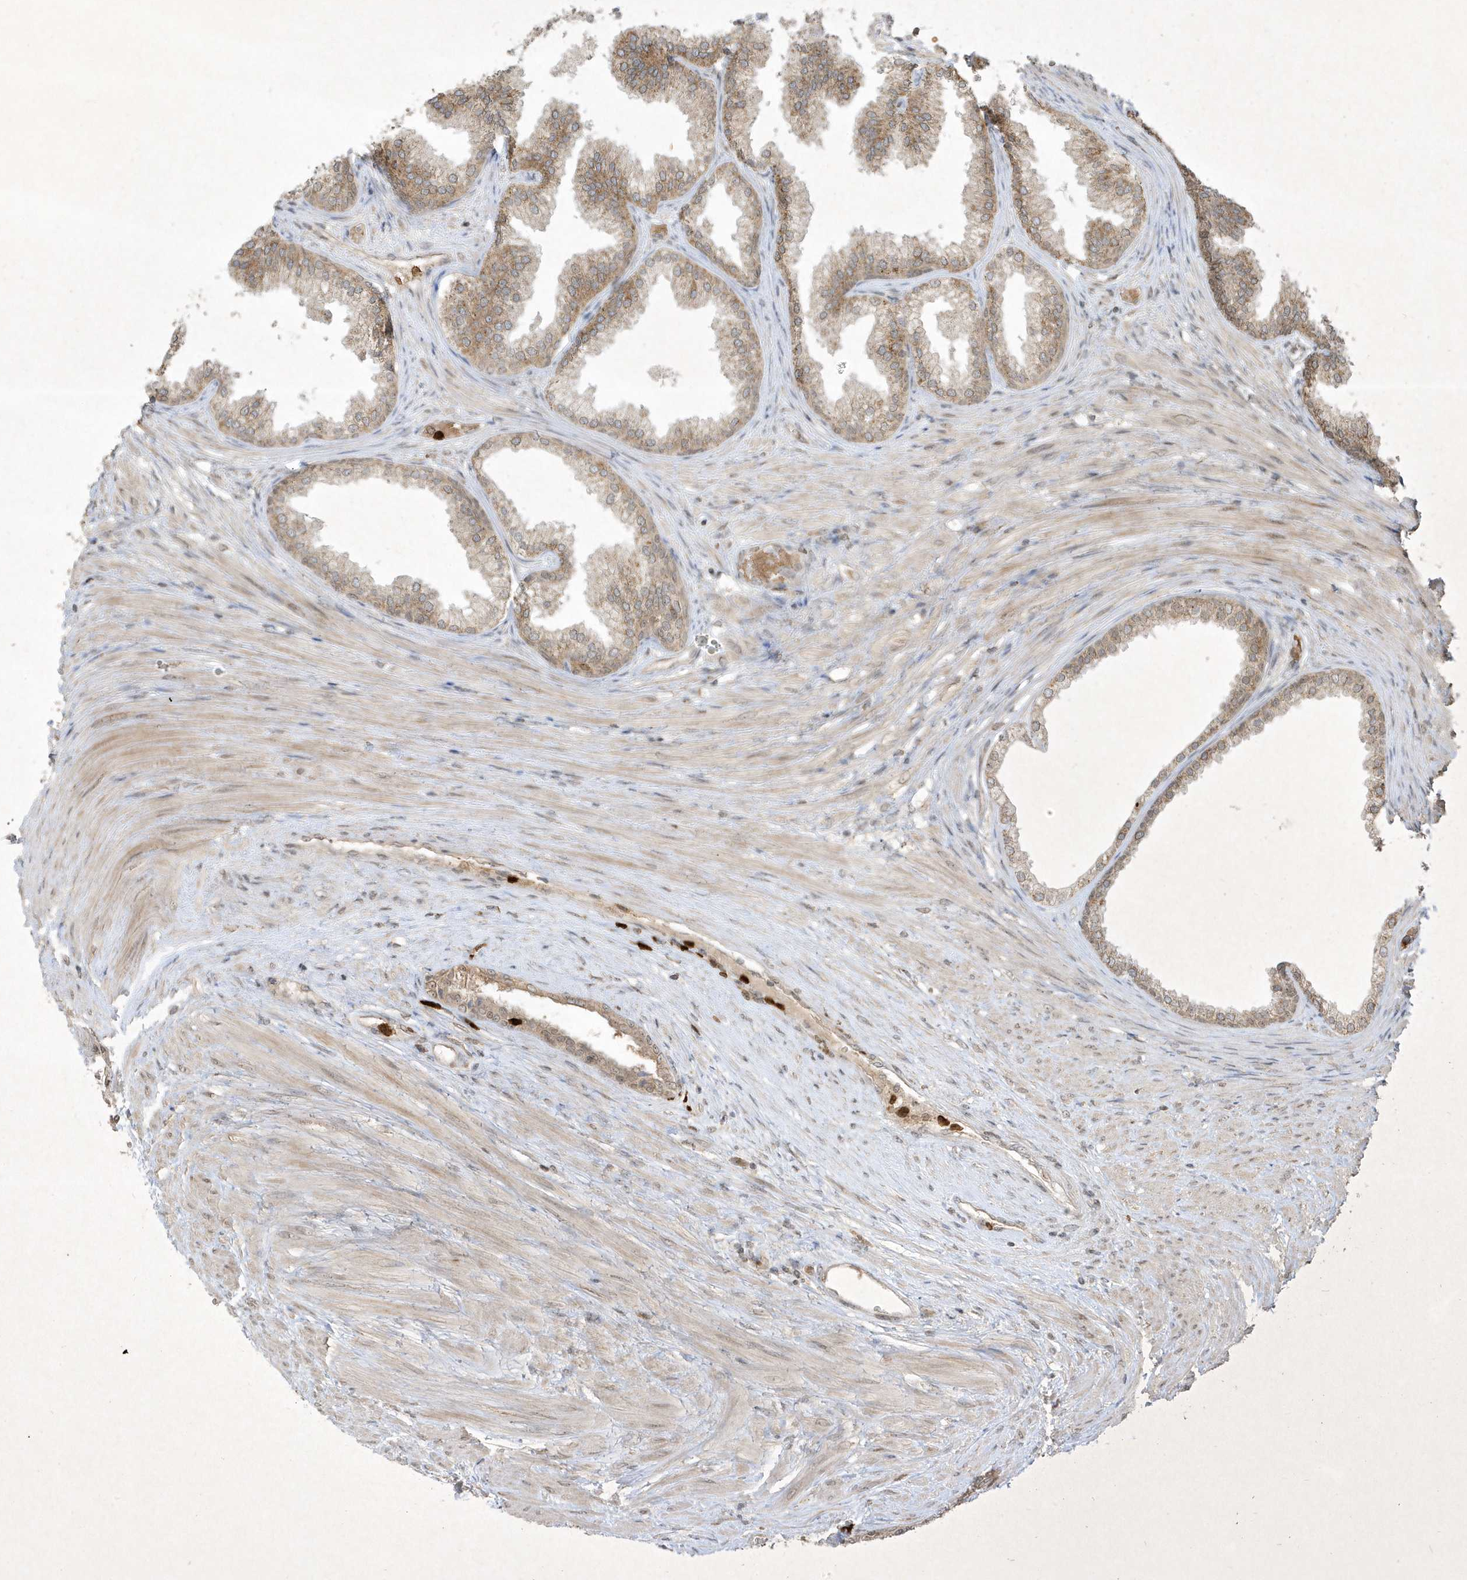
{"staining": {"intensity": "moderate", "quantity": ">75%", "location": "cytoplasmic/membranous"}, "tissue": "prostate", "cell_type": "Glandular cells", "image_type": "normal", "snomed": [{"axis": "morphology", "description": "Normal tissue, NOS"}, {"axis": "topography", "description": "Prostate"}], "caption": "Immunohistochemical staining of unremarkable prostate reveals >75% levels of moderate cytoplasmic/membranous protein expression in about >75% of glandular cells. The staining was performed using DAB, with brown indicating positive protein expression. Nuclei are stained blue with hematoxylin.", "gene": "ZNF213", "patient": {"sex": "male", "age": 76}}